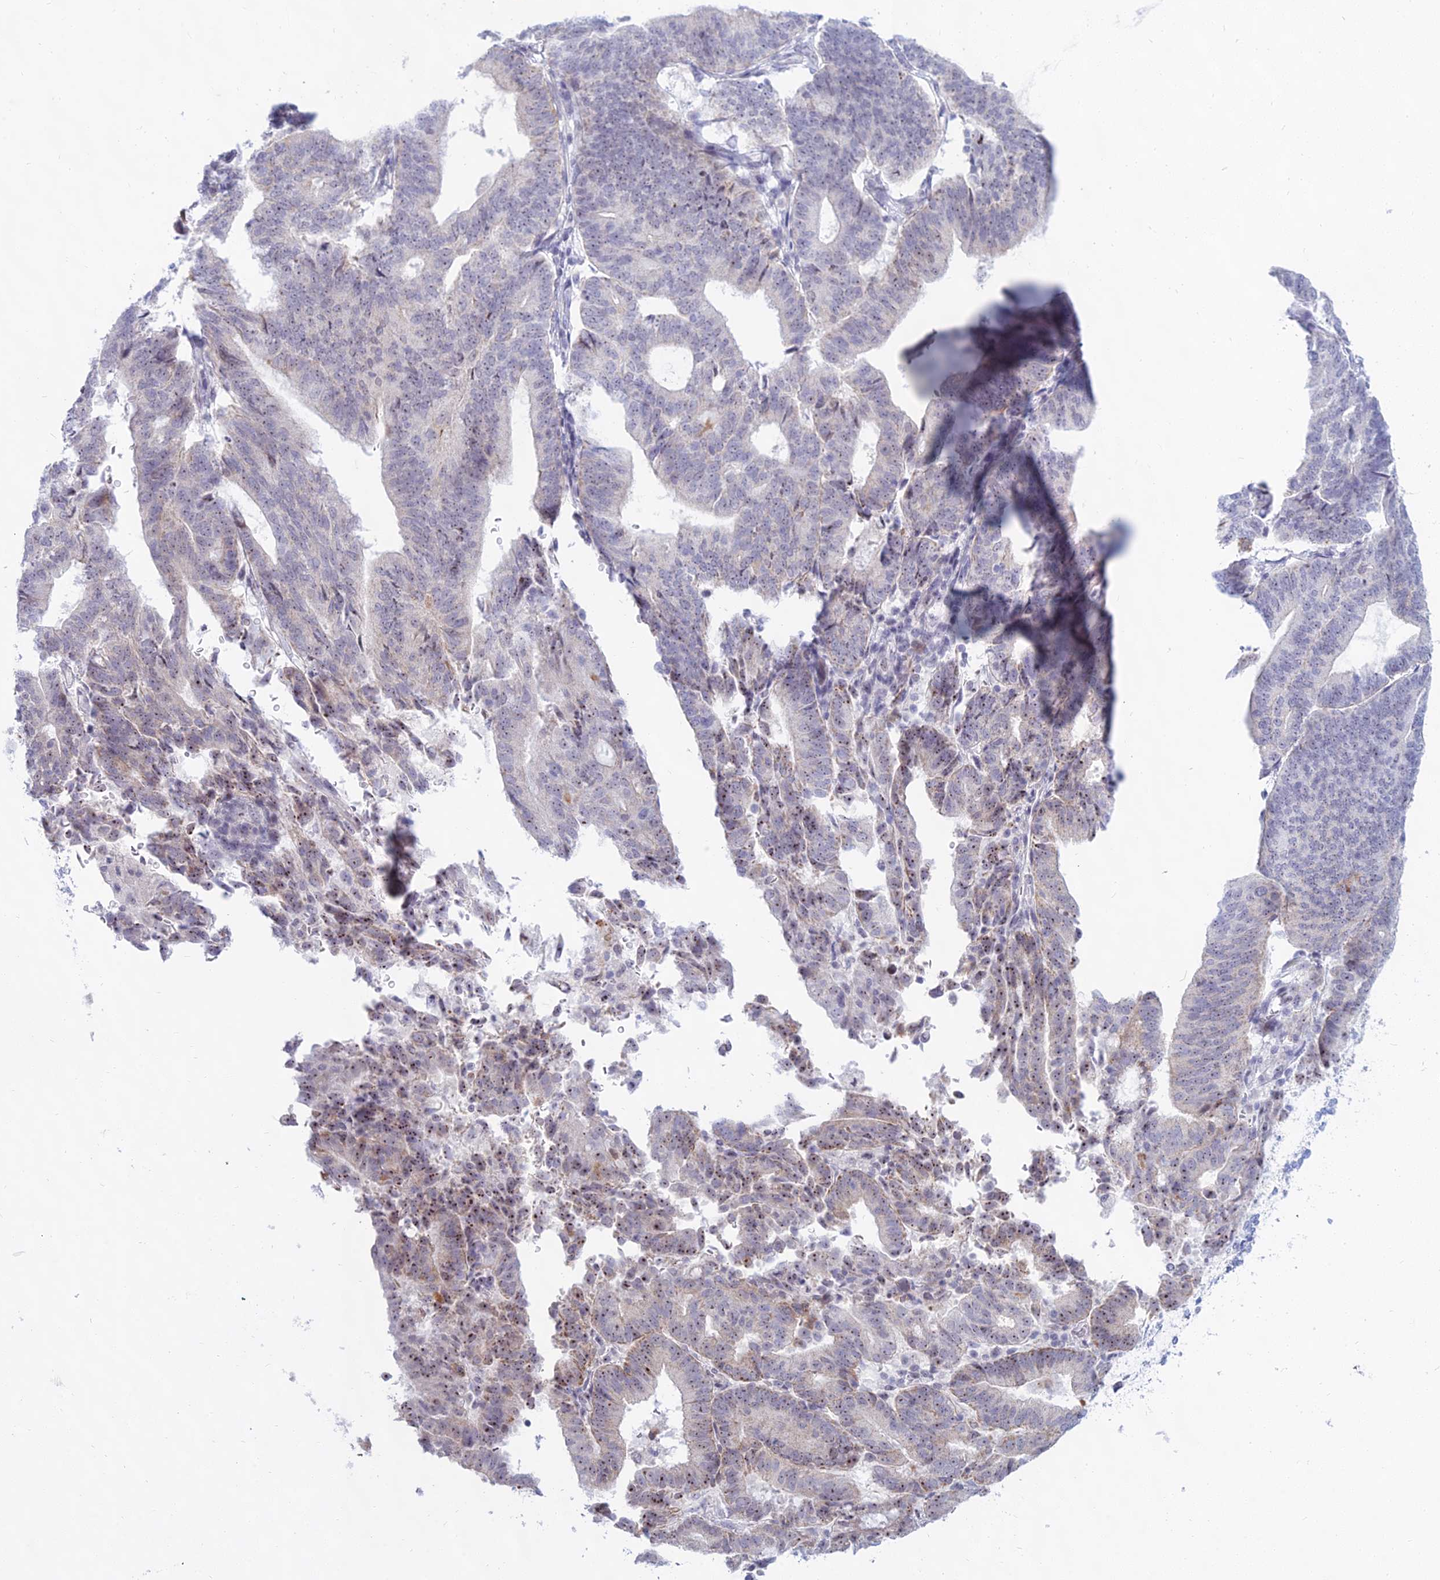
{"staining": {"intensity": "moderate", "quantity": "25%-75%", "location": "nuclear"}, "tissue": "endometrial cancer", "cell_type": "Tumor cells", "image_type": "cancer", "snomed": [{"axis": "morphology", "description": "Adenocarcinoma, NOS"}, {"axis": "topography", "description": "Endometrium"}], "caption": "A brown stain highlights moderate nuclear staining of a protein in human adenocarcinoma (endometrial) tumor cells. (brown staining indicates protein expression, while blue staining denotes nuclei).", "gene": "KRR1", "patient": {"sex": "female", "age": 70}}